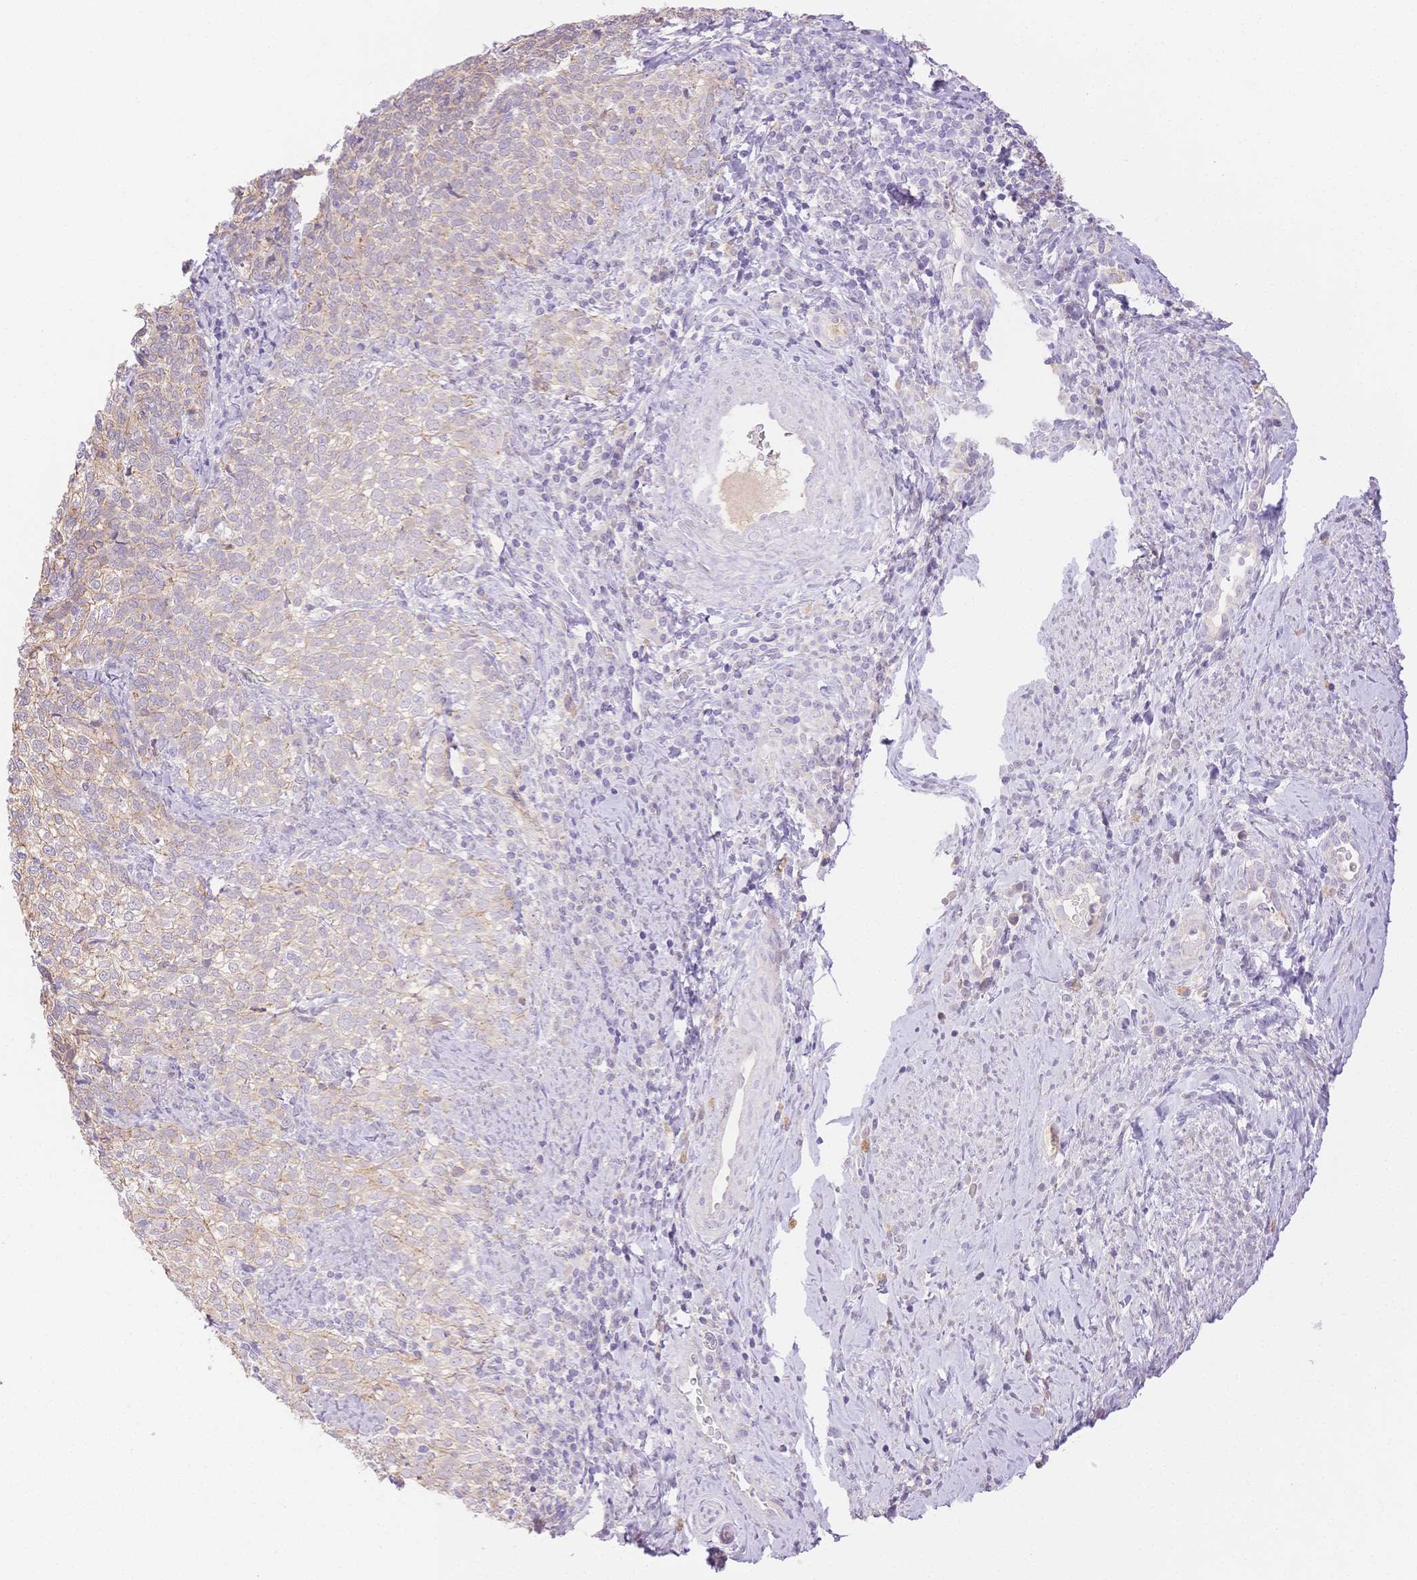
{"staining": {"intensity": "weak", "quantity": "<25%", "location": "cytoplasmic/membranous"}, "tissue": "cervical cancer", "cell_type": "Tumor cells", "image_type": "cancer", "snomed": [{"axis": "morphology", "description": "Normal tissue, NOS"}, {"axis": "morphology", "description": "Squamous cell carcinoma, NOS"}, {"axis": "topography", "description": "Vagina"}, {"axis": "topography", "description": "Cervix"}], "caption": "Image shows no protein positivity in tumor cells of cervical cancer (squamous cell carcinoma) tissue.", "gene": "WDR54", "patient": {"sex": "female", "age": 45}}